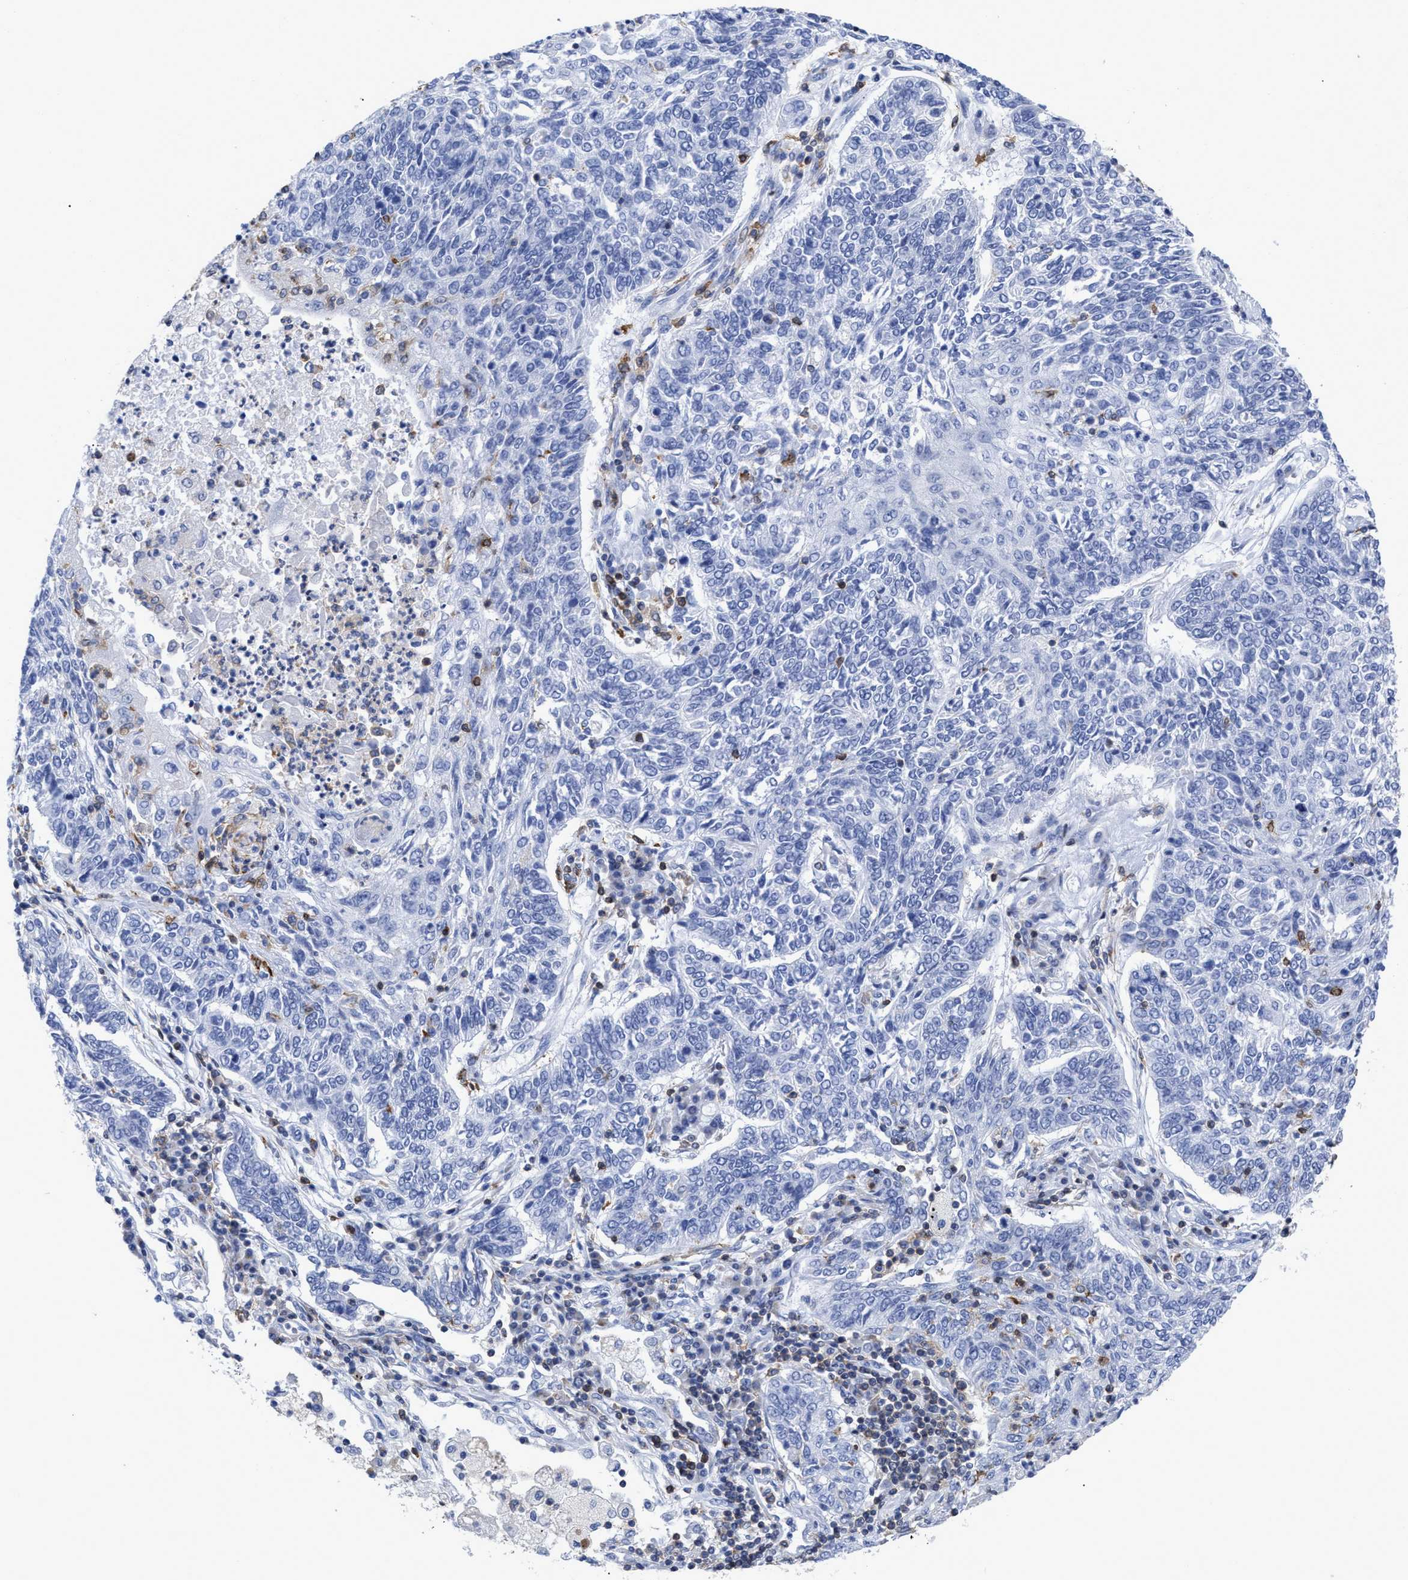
{"staining": {"intensity": "negative", "quantity": "none", "location": "none"}, "tissue": "lung cancer", "cell_type": "Tumor cells", "image_type": "cancer", "snomed": [{"axis": "morphology", "description": "Normal tissue, NOS"}, {"axis": "morphology", "description": "Squamous cell carcinoma, NOS"}, {"axis": "topography", "description": "Cartilage tissue"}, {"axis": "topography", "description": "Bronchus"}, {"axis": "topography", "description": "Lung"}], "caption": "DAB immunohistochemical staining of lung cancer (squamous cell carcinoma) displays no significant expression in tumor cells.", "gene": "HCLS1", "patient": {"sex": "female", "age": 49}}